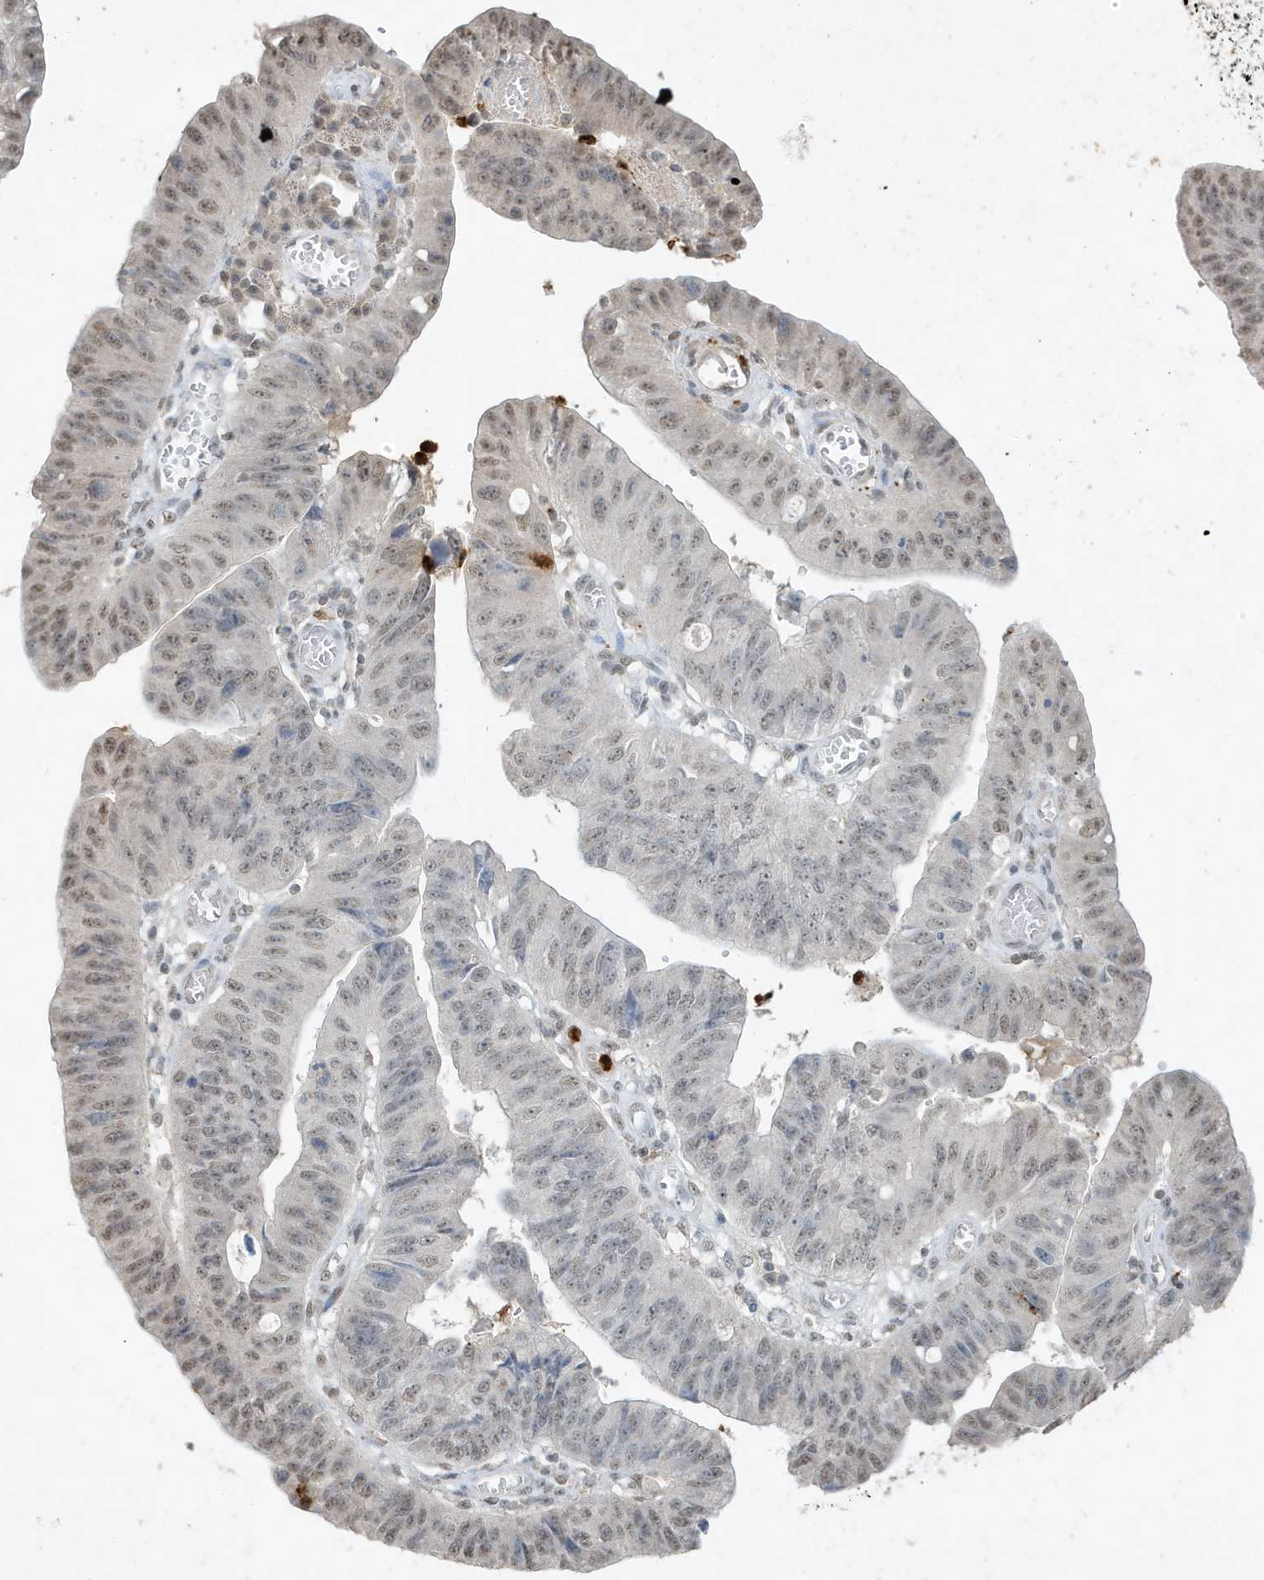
{"staining": {"intensity": "weak", "quantity": "25%-75%", "location": "nuclear"}, "tissue": "stomach cancer", "cell_type": "Tumor cells", "image_type": "cancer", "snomed": [{"axis": "morphology", "description": "Adenocarcinoma, NOS"}, {"axis": "topography", "description": "Stomach"}], "caption": "Immunohistochemical staining of stomach adenocarcinoma exhibits weak nuclear protein positivity in about 25%-75% of tumor cells.", "gene": "DEFA1", "patient": {"sex": "male", "age": 59}}